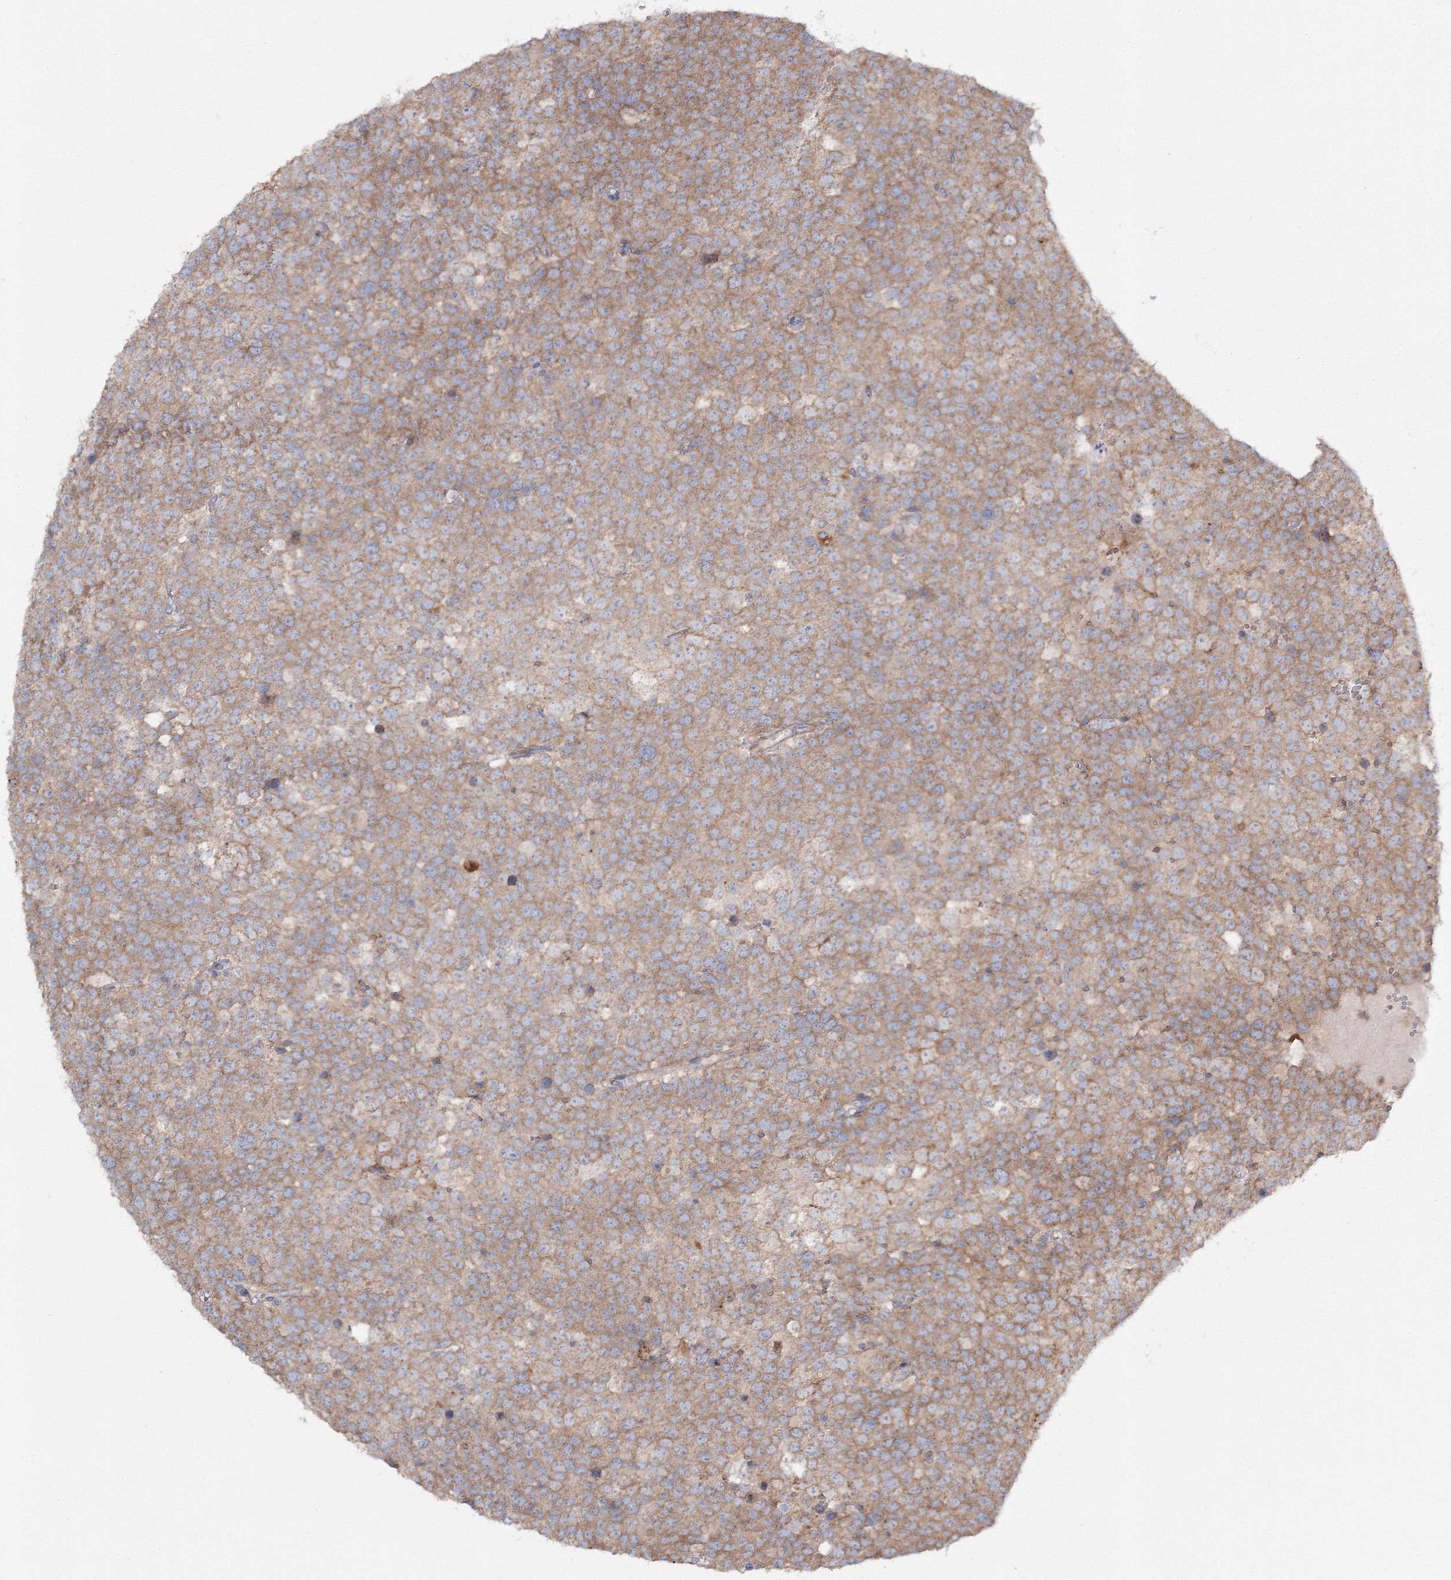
{"staining": {"intensity": "moderate", "quantity": ">75%", "location": "cytoplasmic/membranous"}, "tissue": "testis cancer", "cell_type": "Tumor cells", "image_type": "cancer", "snomed": [{"axis": "morphology", "description": "Seminoma, NOS"}, {"axis": "topography", "description": "Testis"}], "caption": "Protein expression analysis of human seminoma (testis) reveals moderate cytoplasmic/membranous positivity in about >75% of tumor cells.", "gene": "DDO", "patient": {"sex": "male", "age": 71}}